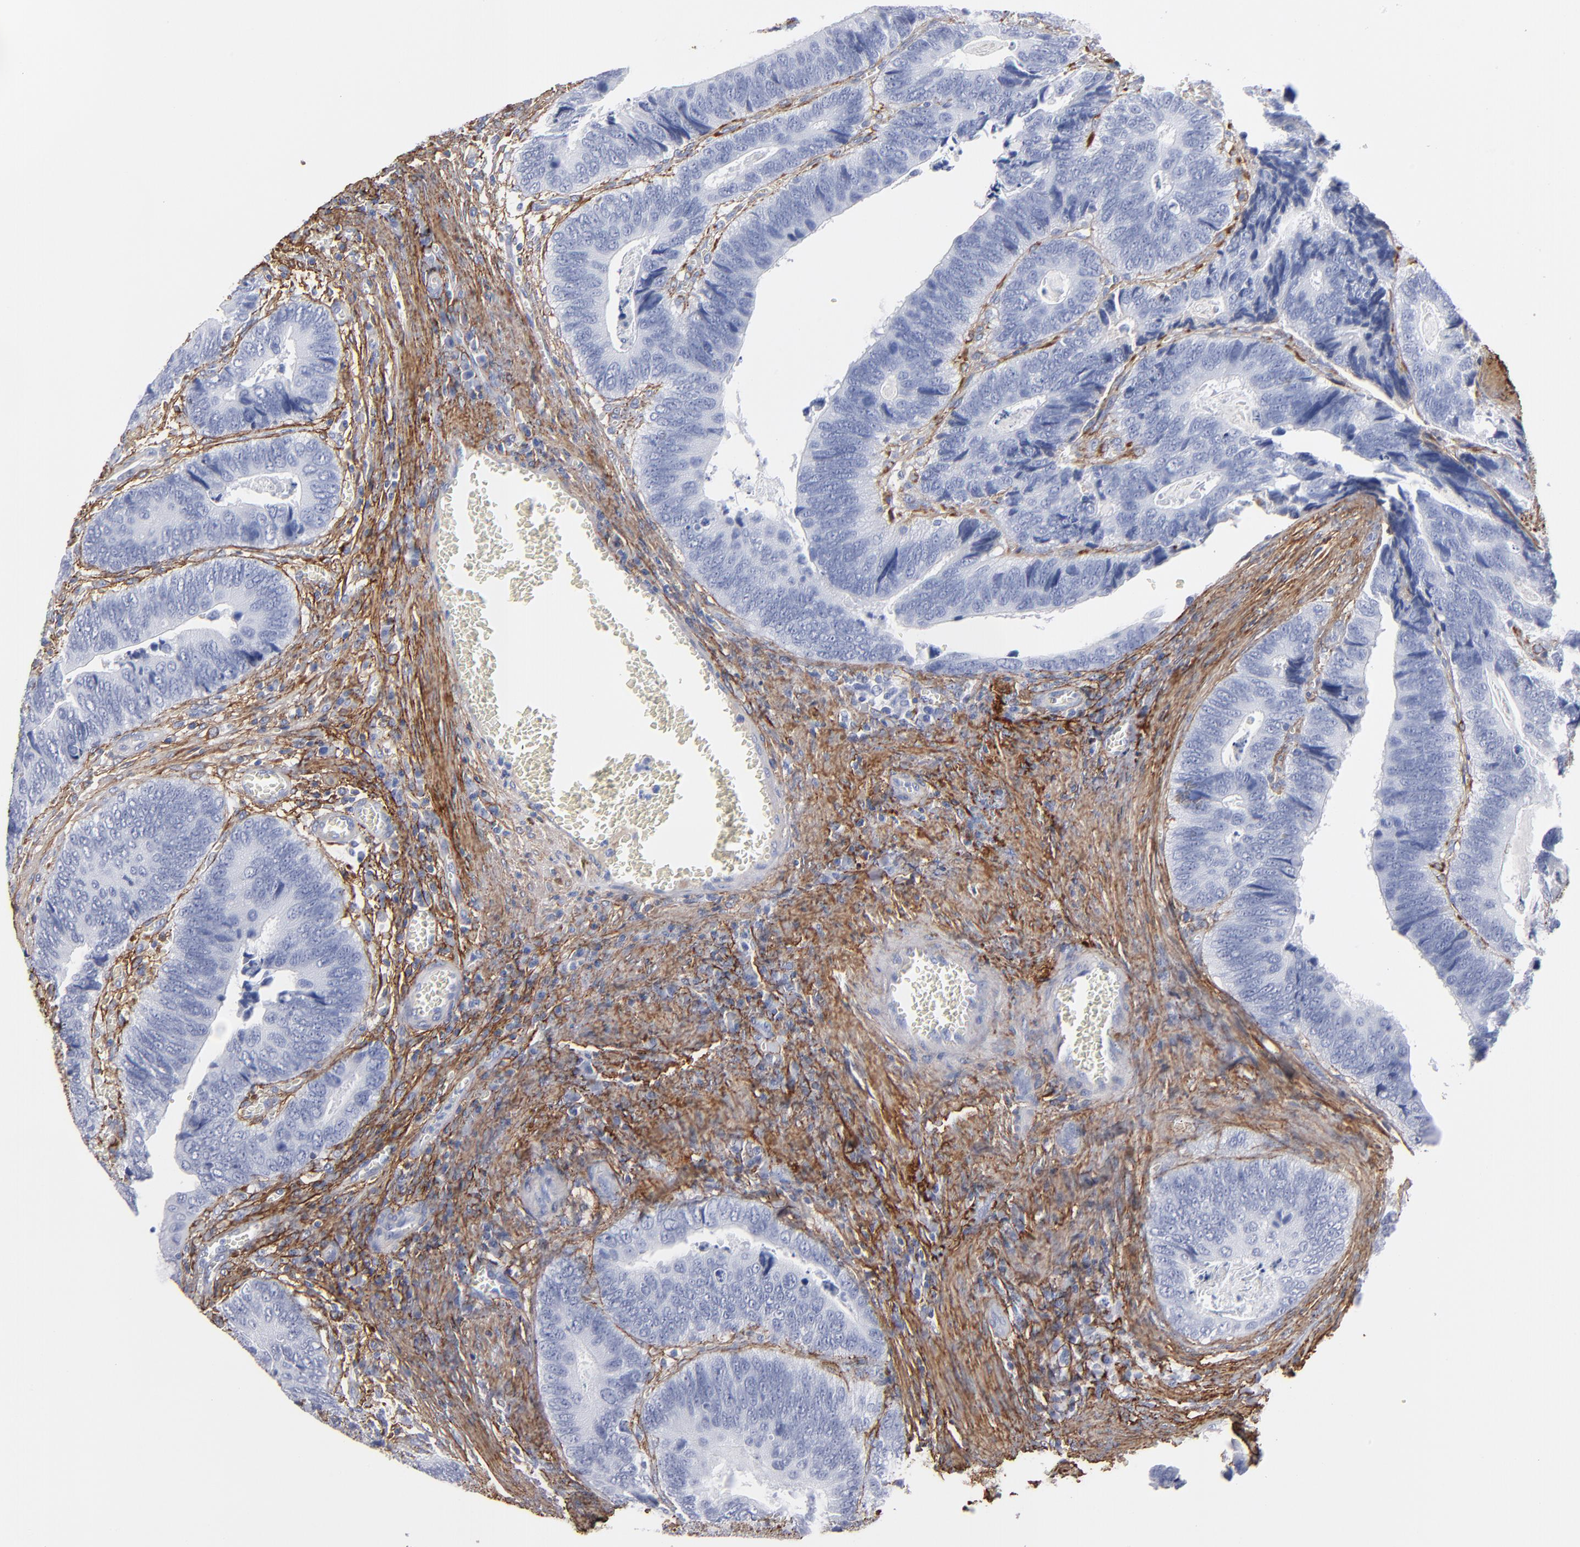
{"staining": {"intensity": "negative", "quantity": "none", "location": "none"}, "tissue": "colorectal cancer", "cell_type": "Tumor cells", "image_type": "cancer", "snomed": [{"axis": "morphology", "description": "Adenocarcinoma, NOS"}, {"axis": "topography", "description": "Colon"}], "caption": "Image shows no significant protein expression in tumor cells of adenocarcinoma (colorectal).", "gene": "EMILIN1", "patient": {"sex": "male", "age": 72}}